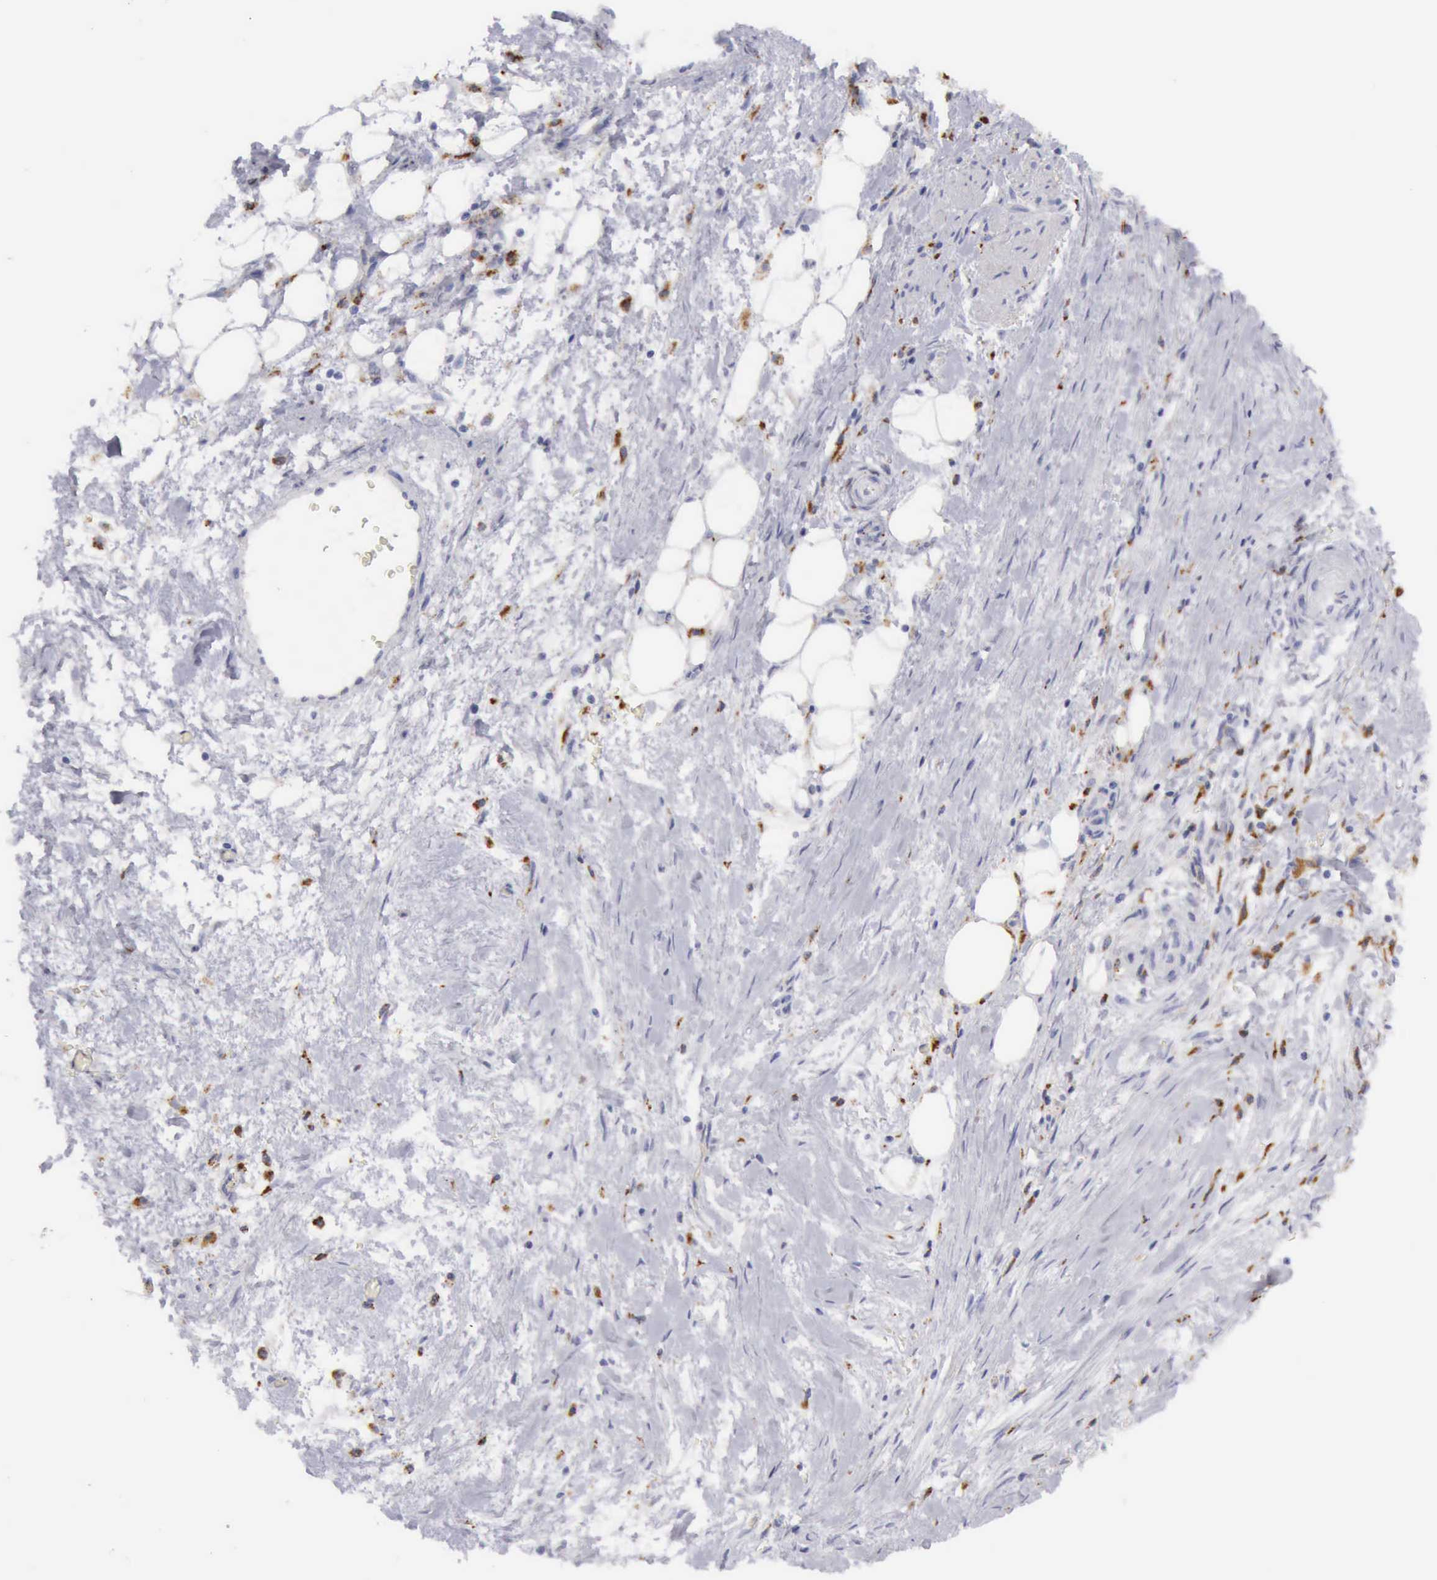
{"staining": {"intensity": "negative", "quantity": "none", "location": "none"}, "tissue": "pancreatic cancer", "cell_type": "Tumor cells", "image_type": "cancer", "snomed": [{"axis": "morphology", "description": "Adenocarcinoma, NOS"}, {"axis": "topography", "description": "Pancreas"}], "caption": "Micrograph shows no significant protein expression in tumor cells of pancreatic cancer. (Immunohistochemistry, brightfield microscopy, high magnification).", "gene": "CTSS", "patient": {"sex": "male", "age": 79}}